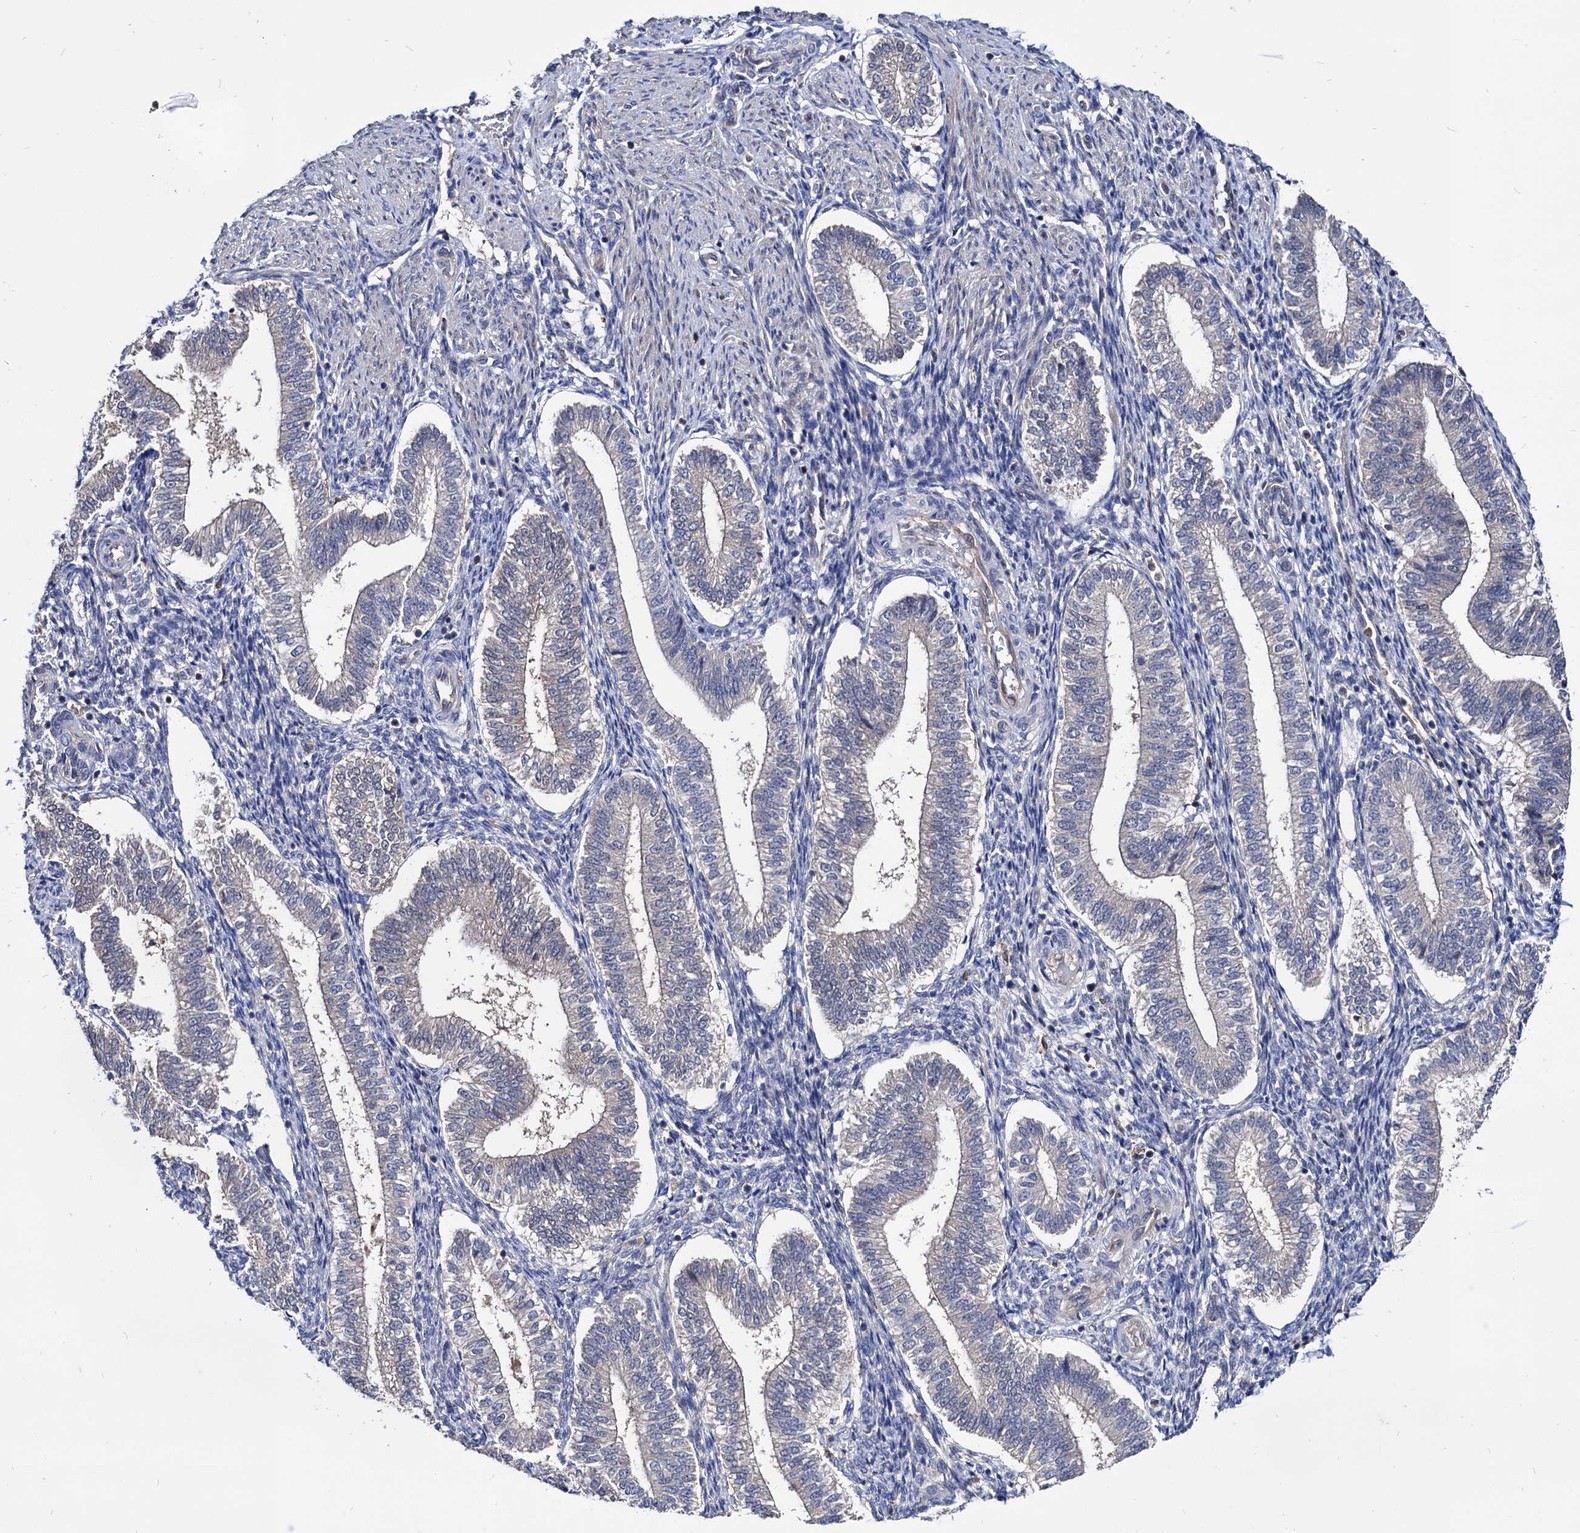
{"staining": {"intensity": "negative", "quantity": "none", "location": "none"}, "tissue": "endometrium", "cell_type": "Cells in endometrial stroma", "image_type": "normal", "snomed": [{"axis": "morphology", "description": "Normal tissue, NOS"}, {"axis": "topography", "description": "Endometrium"}], "caption": "A high-resolution photomicrograph shows immunohistochemistry staining of unremarkable endometrium, which displays no significant expression in cells in endometrial stroma.", "gene": "CPPED1", "patient": {"sex": "female", "age": 25}}